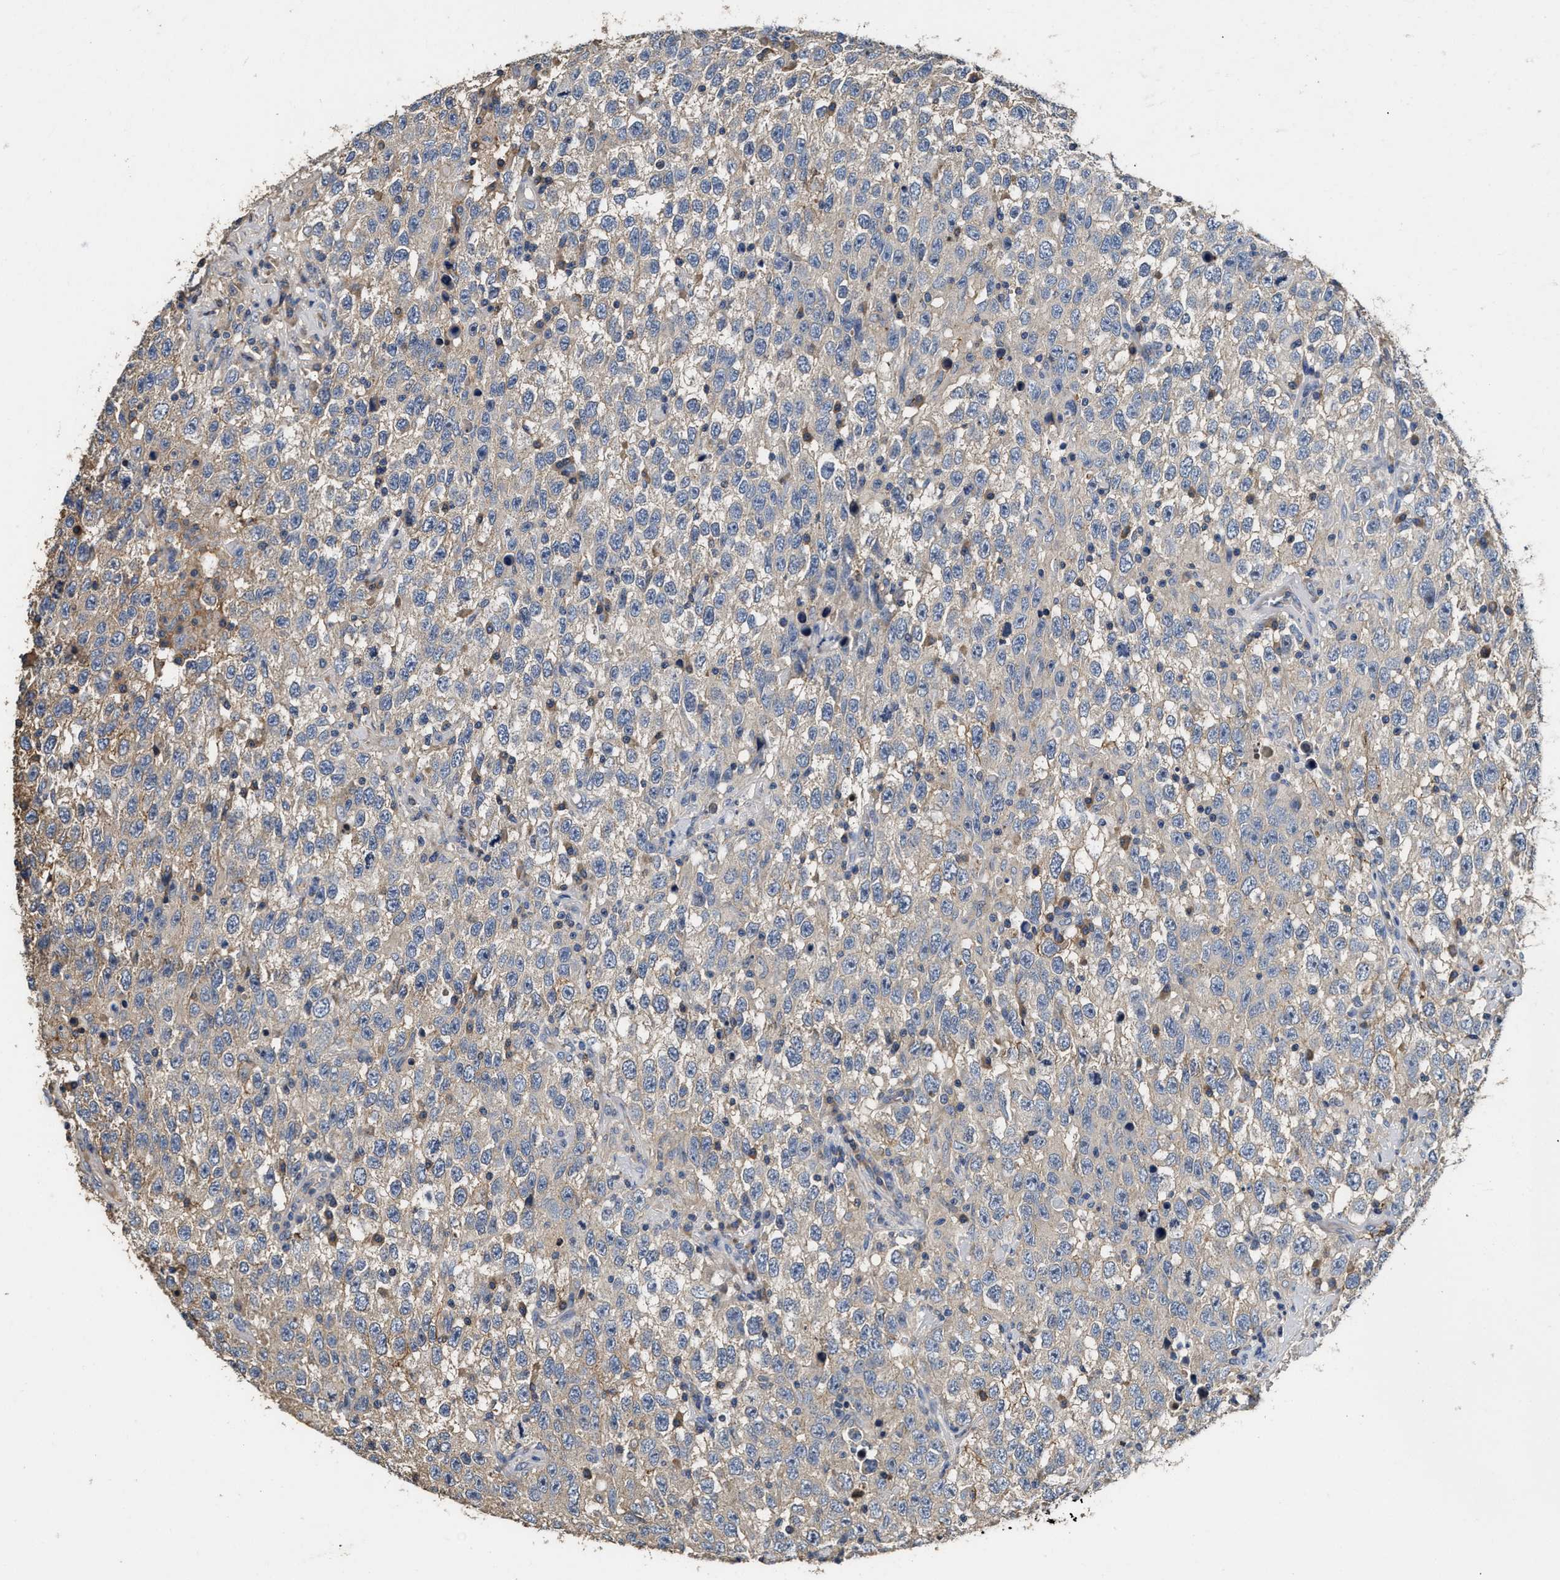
{"staining": {"intensity": "weak", "quantity": "25%-75%", "location": "cytoplasmic/membranous"}, "tissue": "testis cancer", "cell_type": "Tumor cells", "image_type": "cancer", "snomed": [{"axis": "morphology", "description": "Seminoma, NOS"}, {"axis": "topography", "description": "Testis"}], "caption": "This micrograph displays immunohistochemistry (IHC) staining of testis cancer, with low weak cytoplasmic/membranous staining in about 25%-75% of tumor cells.", "gene": "C3", "patient": {"sex": "male", "age": 41}}